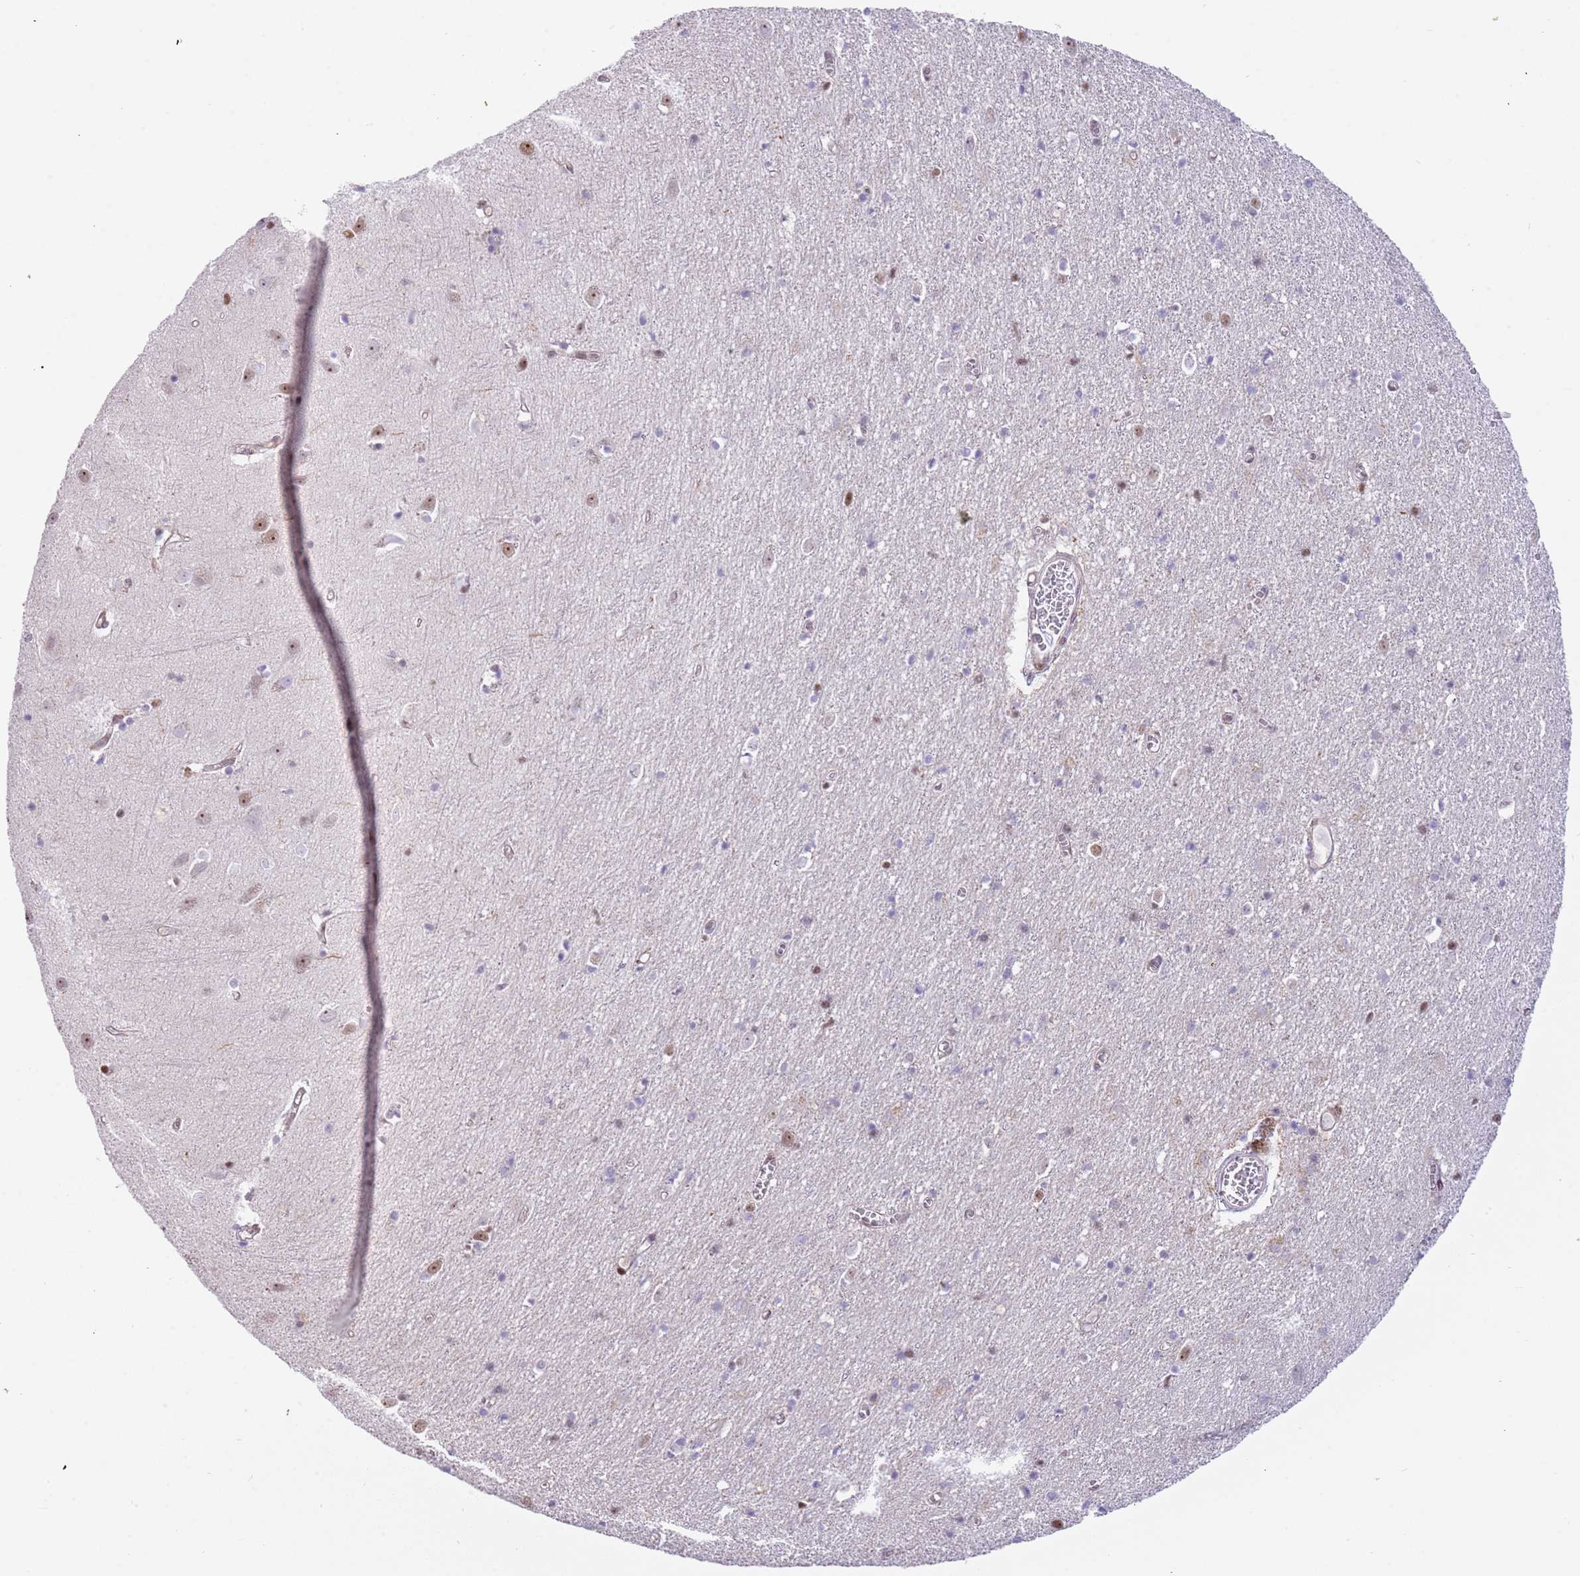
{"staining": {"intensity": "weak", "quantity": ">75%", "location": "nuclear"}, "tissue": "cerebral cortex", "cell_type": "Endothelial cells", "image_type": "normal", "snomed": [{"axis": "morphology", "description": "Normal tissue, NOS"}, {"axis": "topography", "description": "Cerebral cortex"}], "caption": "Weak nuclear staining for a protein is identified in approximately >75% of endothelial cells of normal cerebral cortex using immunohistochemistry.", "gene": "LRMDA", "patient": {"sex": "female", "age": 64}}